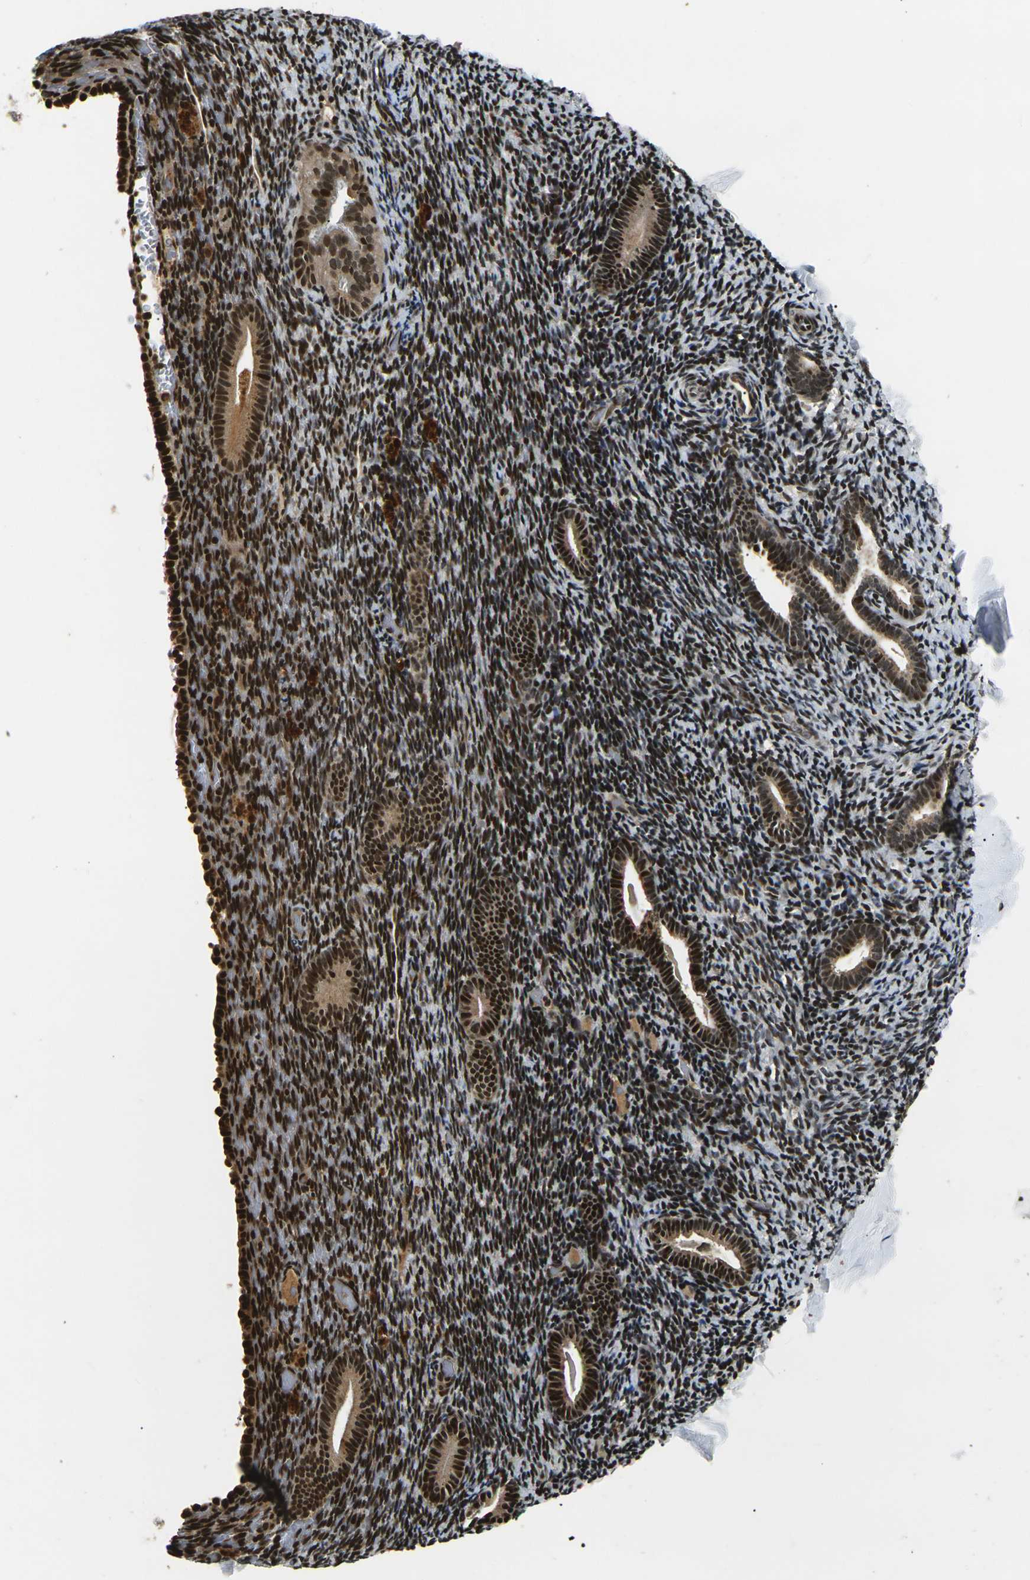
{"staining": {"intensity": "strong", "quantity": ">75%", "location": "nuclear"}, "tissue": "endometrium", "cell_type": "Cells in endometrial stroma", "image_type": "normal", "snomed": [{"axis": "morphology", "description": "Normal tissue, NOS"}, {"axis": "topography", "description": "Endometrium"}], "caption": "This photomicrograph demonstrates immunohistochemistry (IHC) staining of unremarkable endometrium, with high strong nuclear expression in about >75% of cells in endometrial stroma.", "gene": "ACTL6A", "patient": {"sex": "female", "age": 51}}